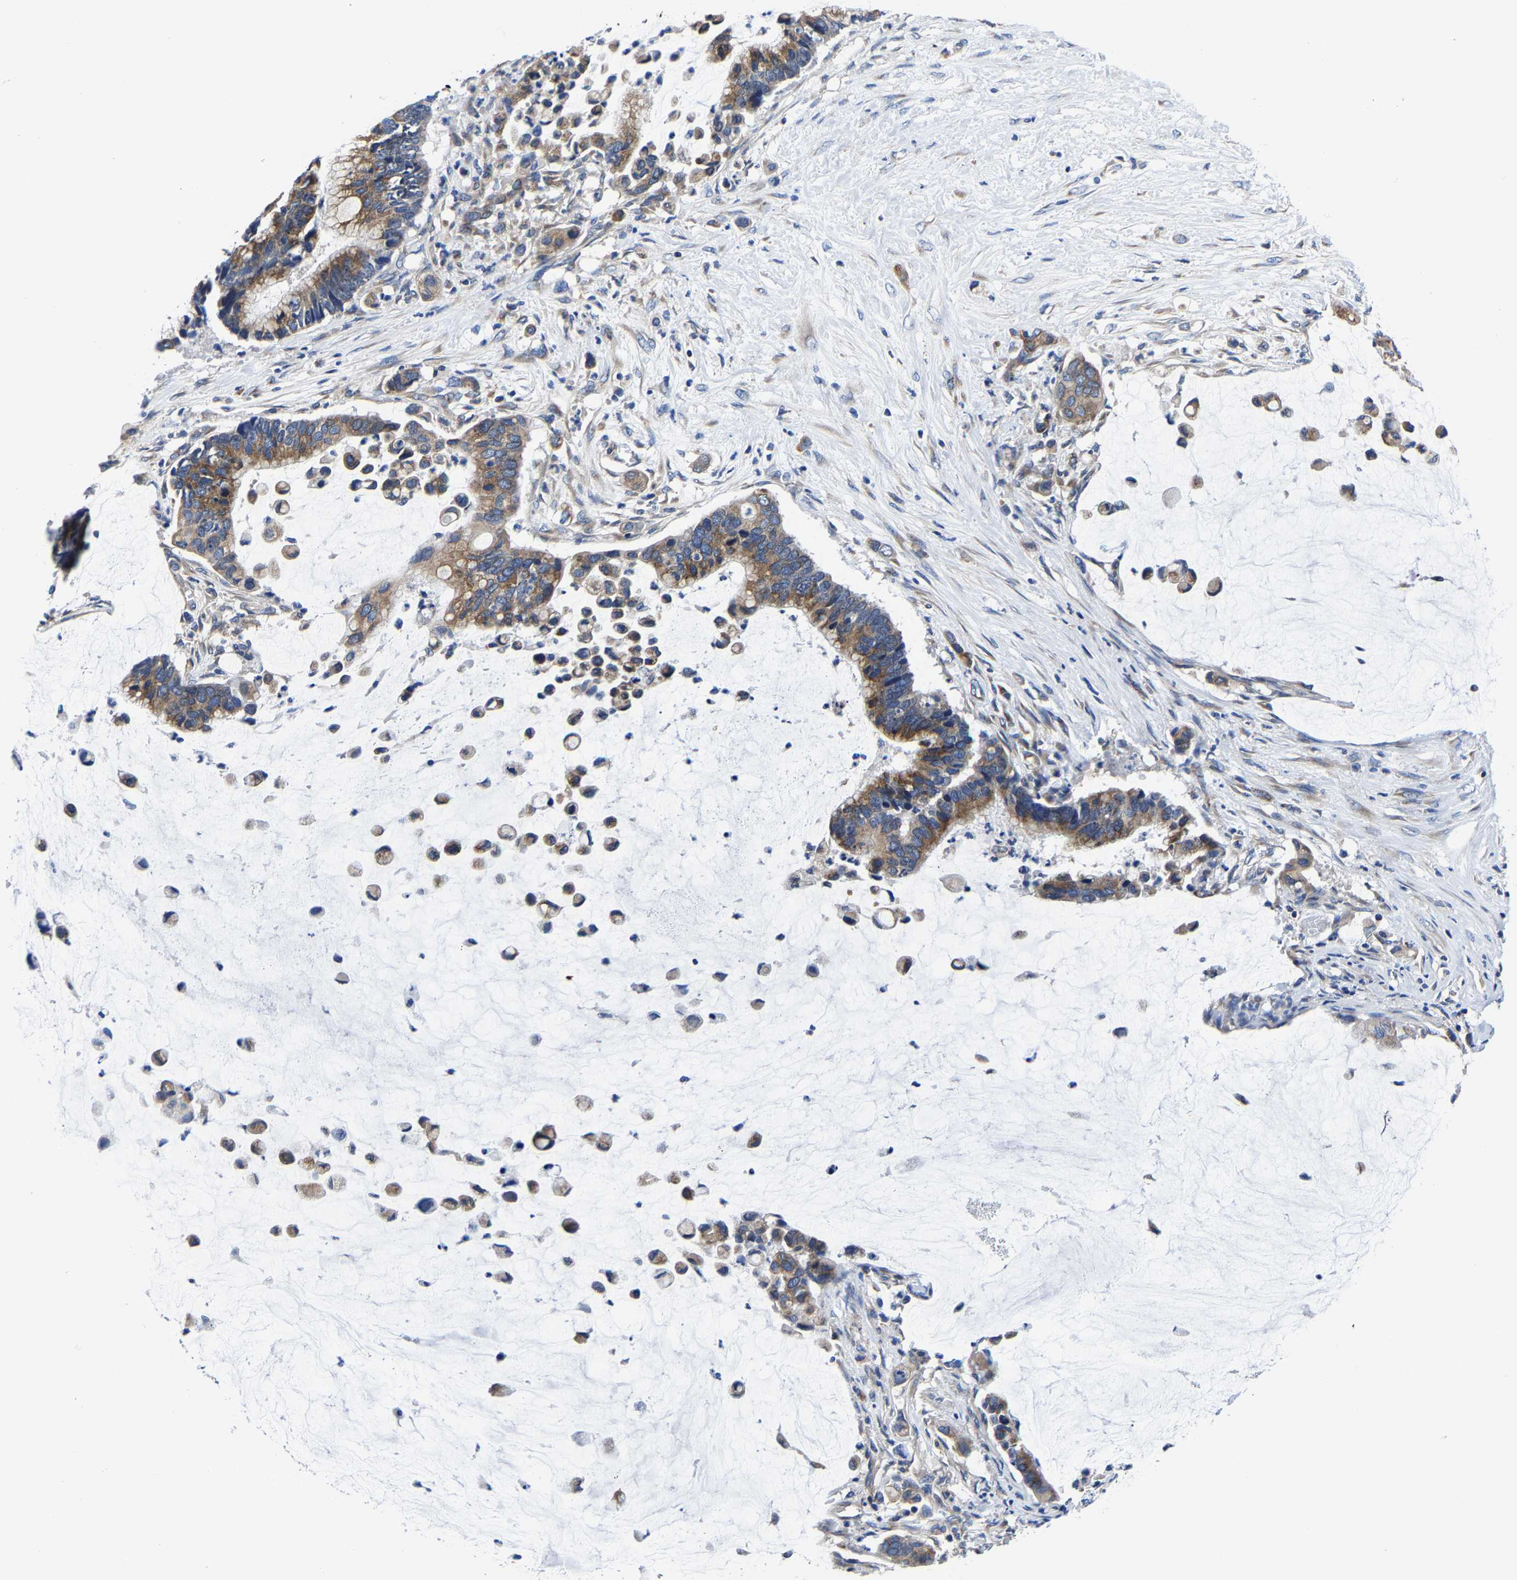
{"staining": {"intensity": "moderate", "quantity": ">75%", "location": "cytoplasmic/membranous"}, "tissue": "pancreatic cancer", "cell_type": "Tumor cells", "image_type": "cancer", "snomed": [{"axis": "morphology", "description": "Adenocarcinoma, NOS"}, {"axis": "topography", "description": "Pancreas"}], "caption": "A brown stain labels moderate cytoplasmic/membranous staining of a protein in human pancreatic cancer tumor cells.", "gene": "EBAG9", "patient": {"sex": "male", "age": 41}}